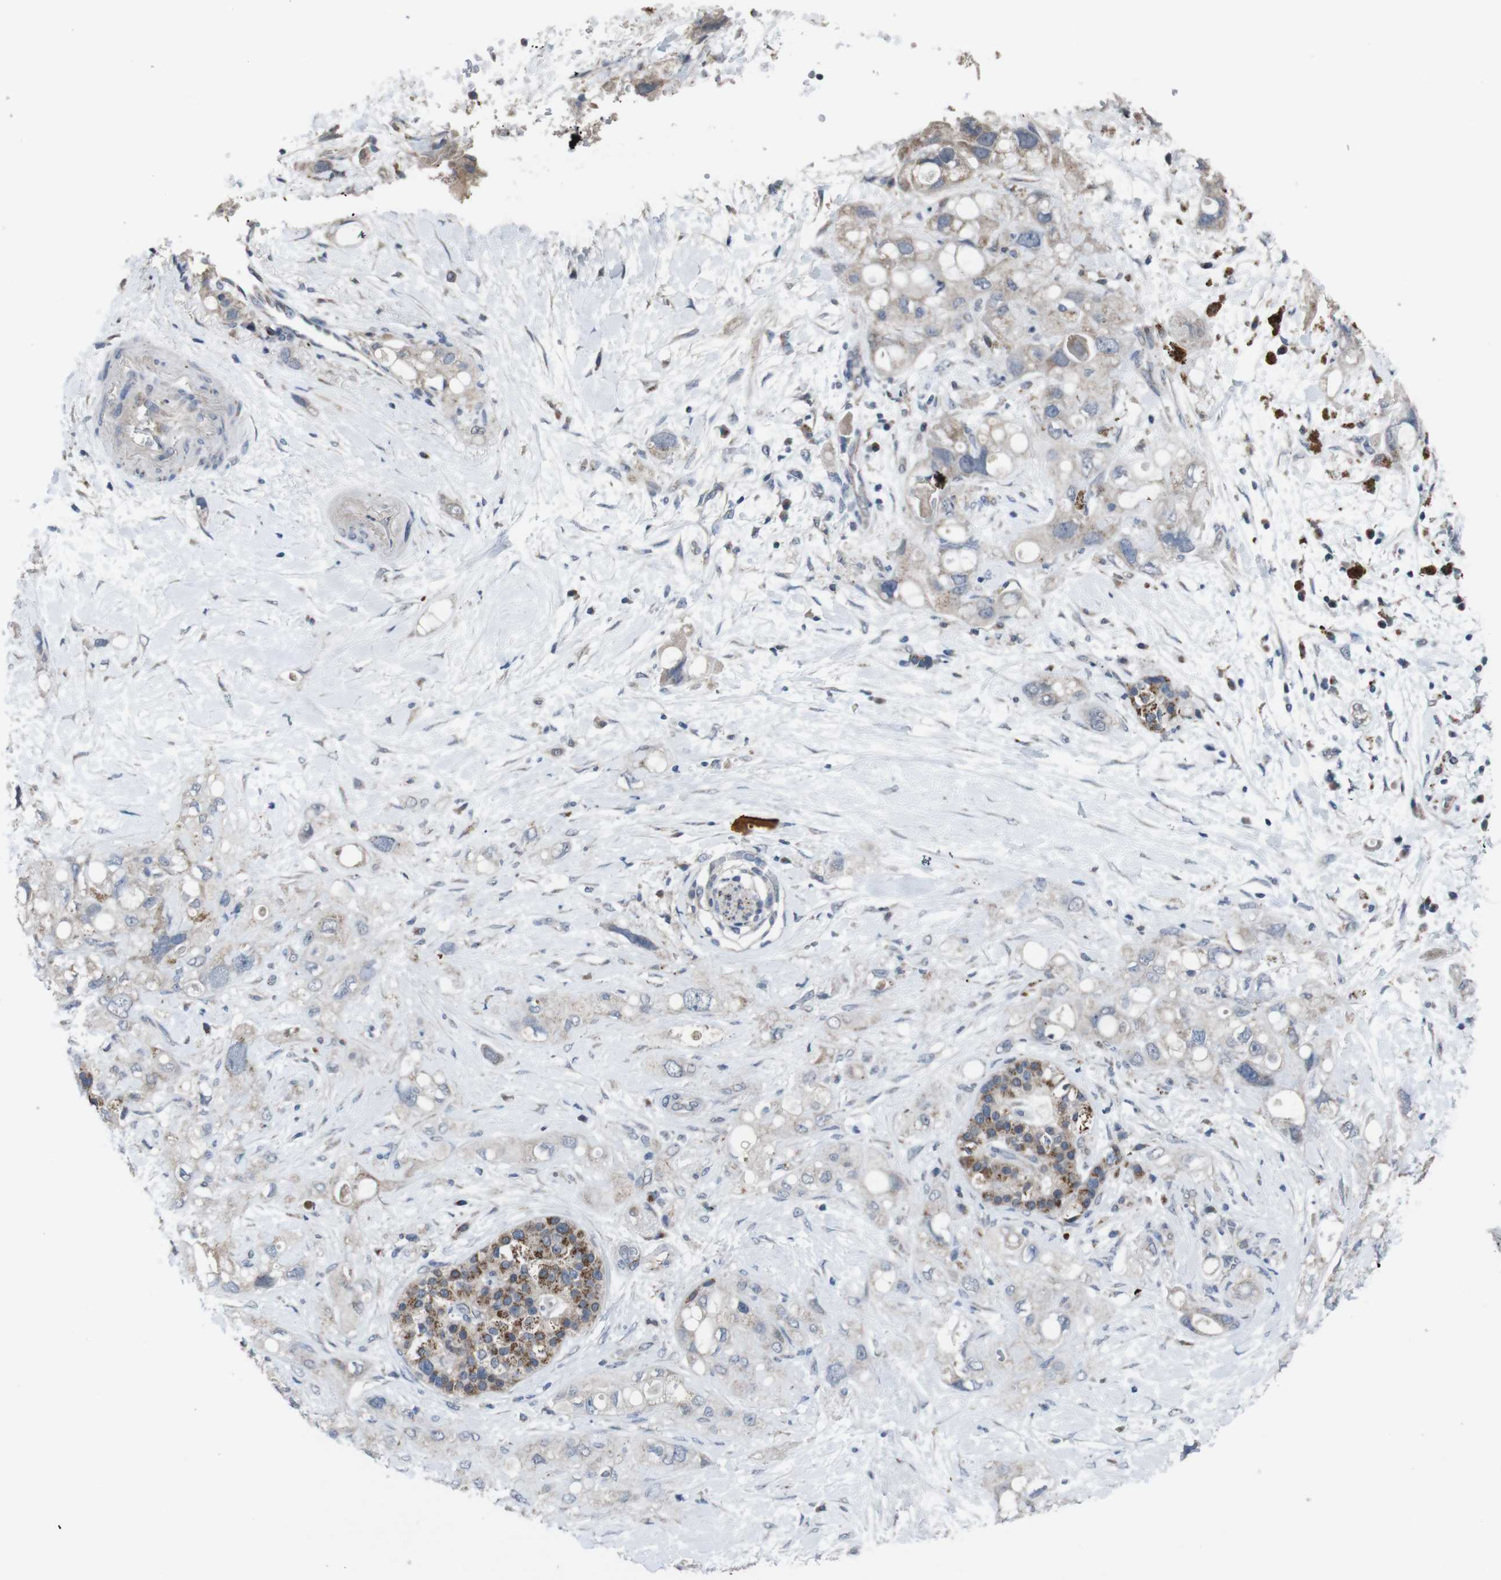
{"staining": {"intensity": "weak", "quantity": "25%-75%", "location": "cytoplasmic/membranous"}, "tissue": "pancreatic cancer", "cell_type": "Tumor cells", "image_type": "cancer", "snomed": [{"axis": "morphology", "description": "Adenocarcinoma, NOS"}, {"axis": "topography", "description": "Pancreas"}], "caption": "A micrograph of pancreatic adenocarcinoma stained for a protein shows weak cytoplasmic/membranous brown staining in tumor cells.", "gene": "EFNA5", "patient": {"sex": "female", "age": 56}}